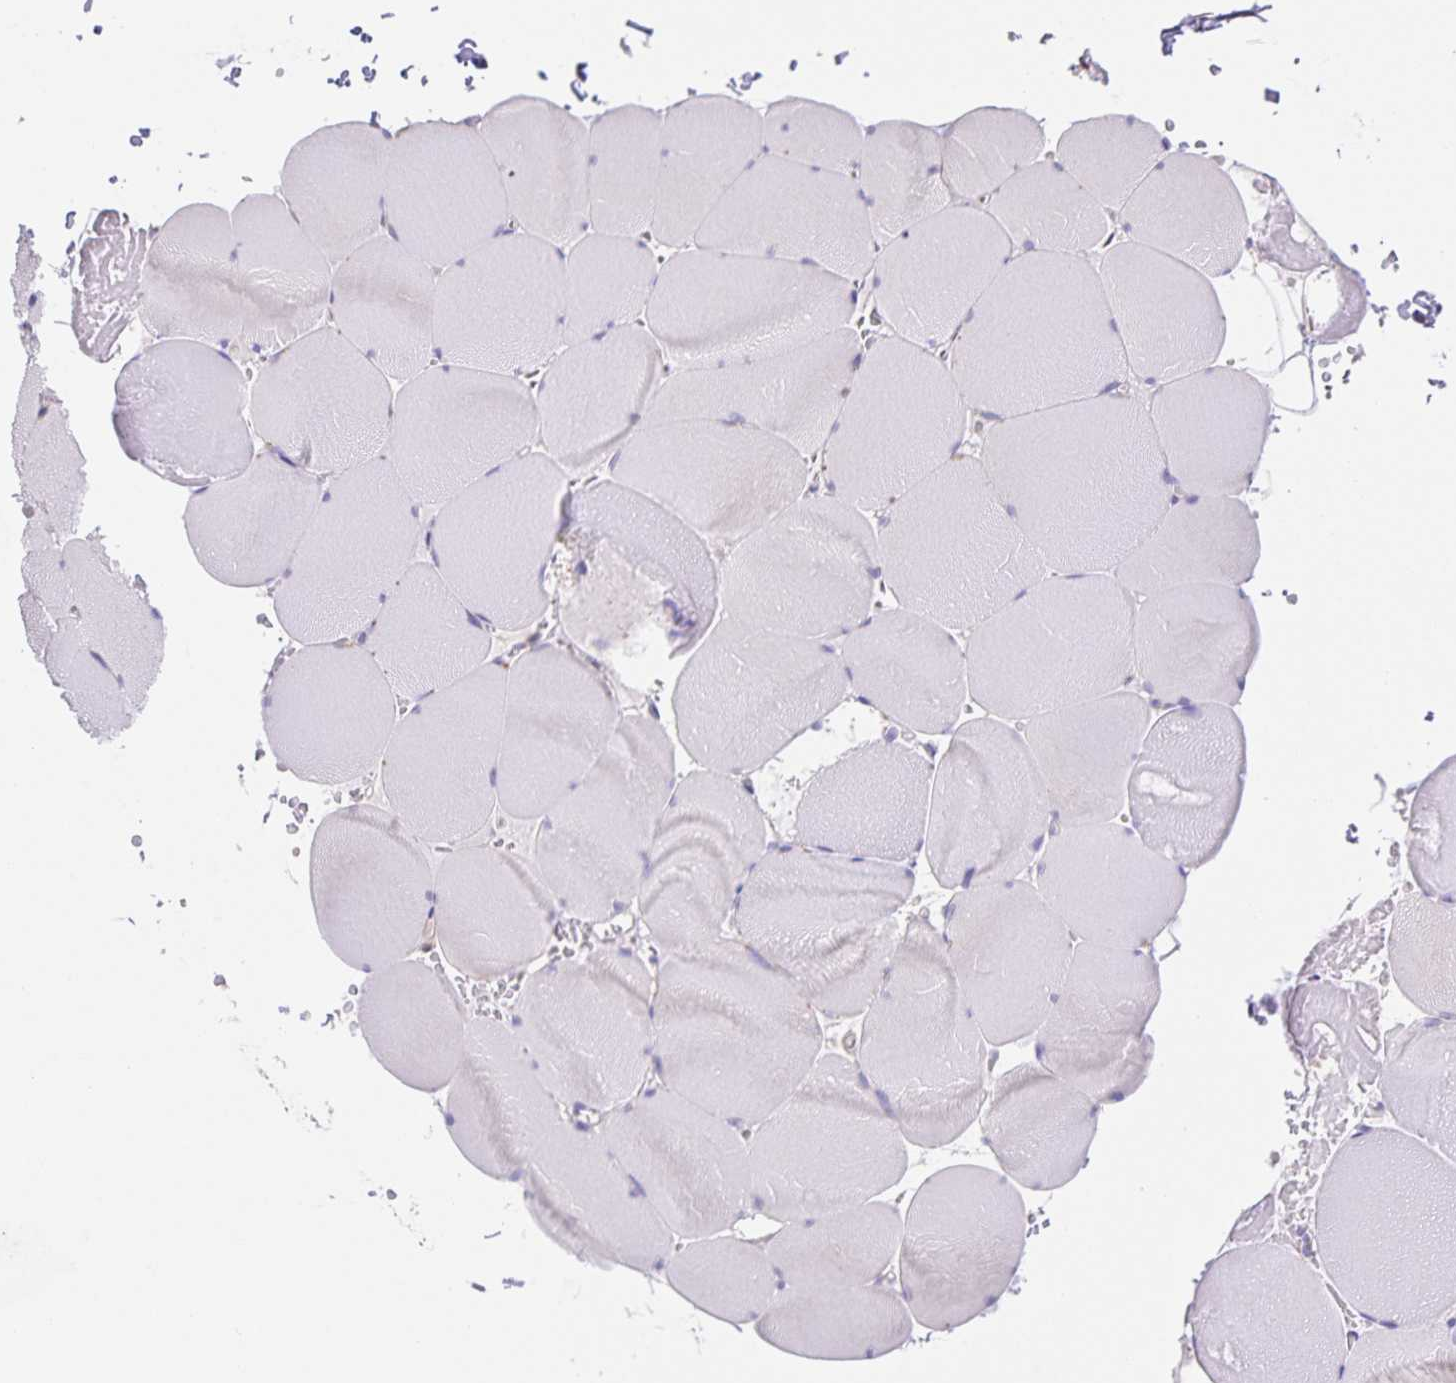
{"staining": {"intensity": "negative", "quantity": "none", "location": "none"}, "tissue": "skeletal muscle", "cell_type": "Myocytes", "image_type": "normal", "snomed": [{"axis": "morphology", "description": "Normal tissue, NOS"}, {"axis": "topography", "description": "Skeletal muscle"}, {"axis": "topography", "description": "Head-Neck"}], "caption": "High magnification brightfield microscopy of benign skeletal muscle stained with DAB (3,3'-diaminobenzidine) (brown) and counterstained with hematoxylin (blue): myocytes show no significant staining. (Stains: DAB immunohistochemistry (IHC) with hematoxylin counter stain, Microscopy: brightfield microscopy at high magnification).", "gene": "PRR36", "patient": {"sex": "male", "age": 66}}